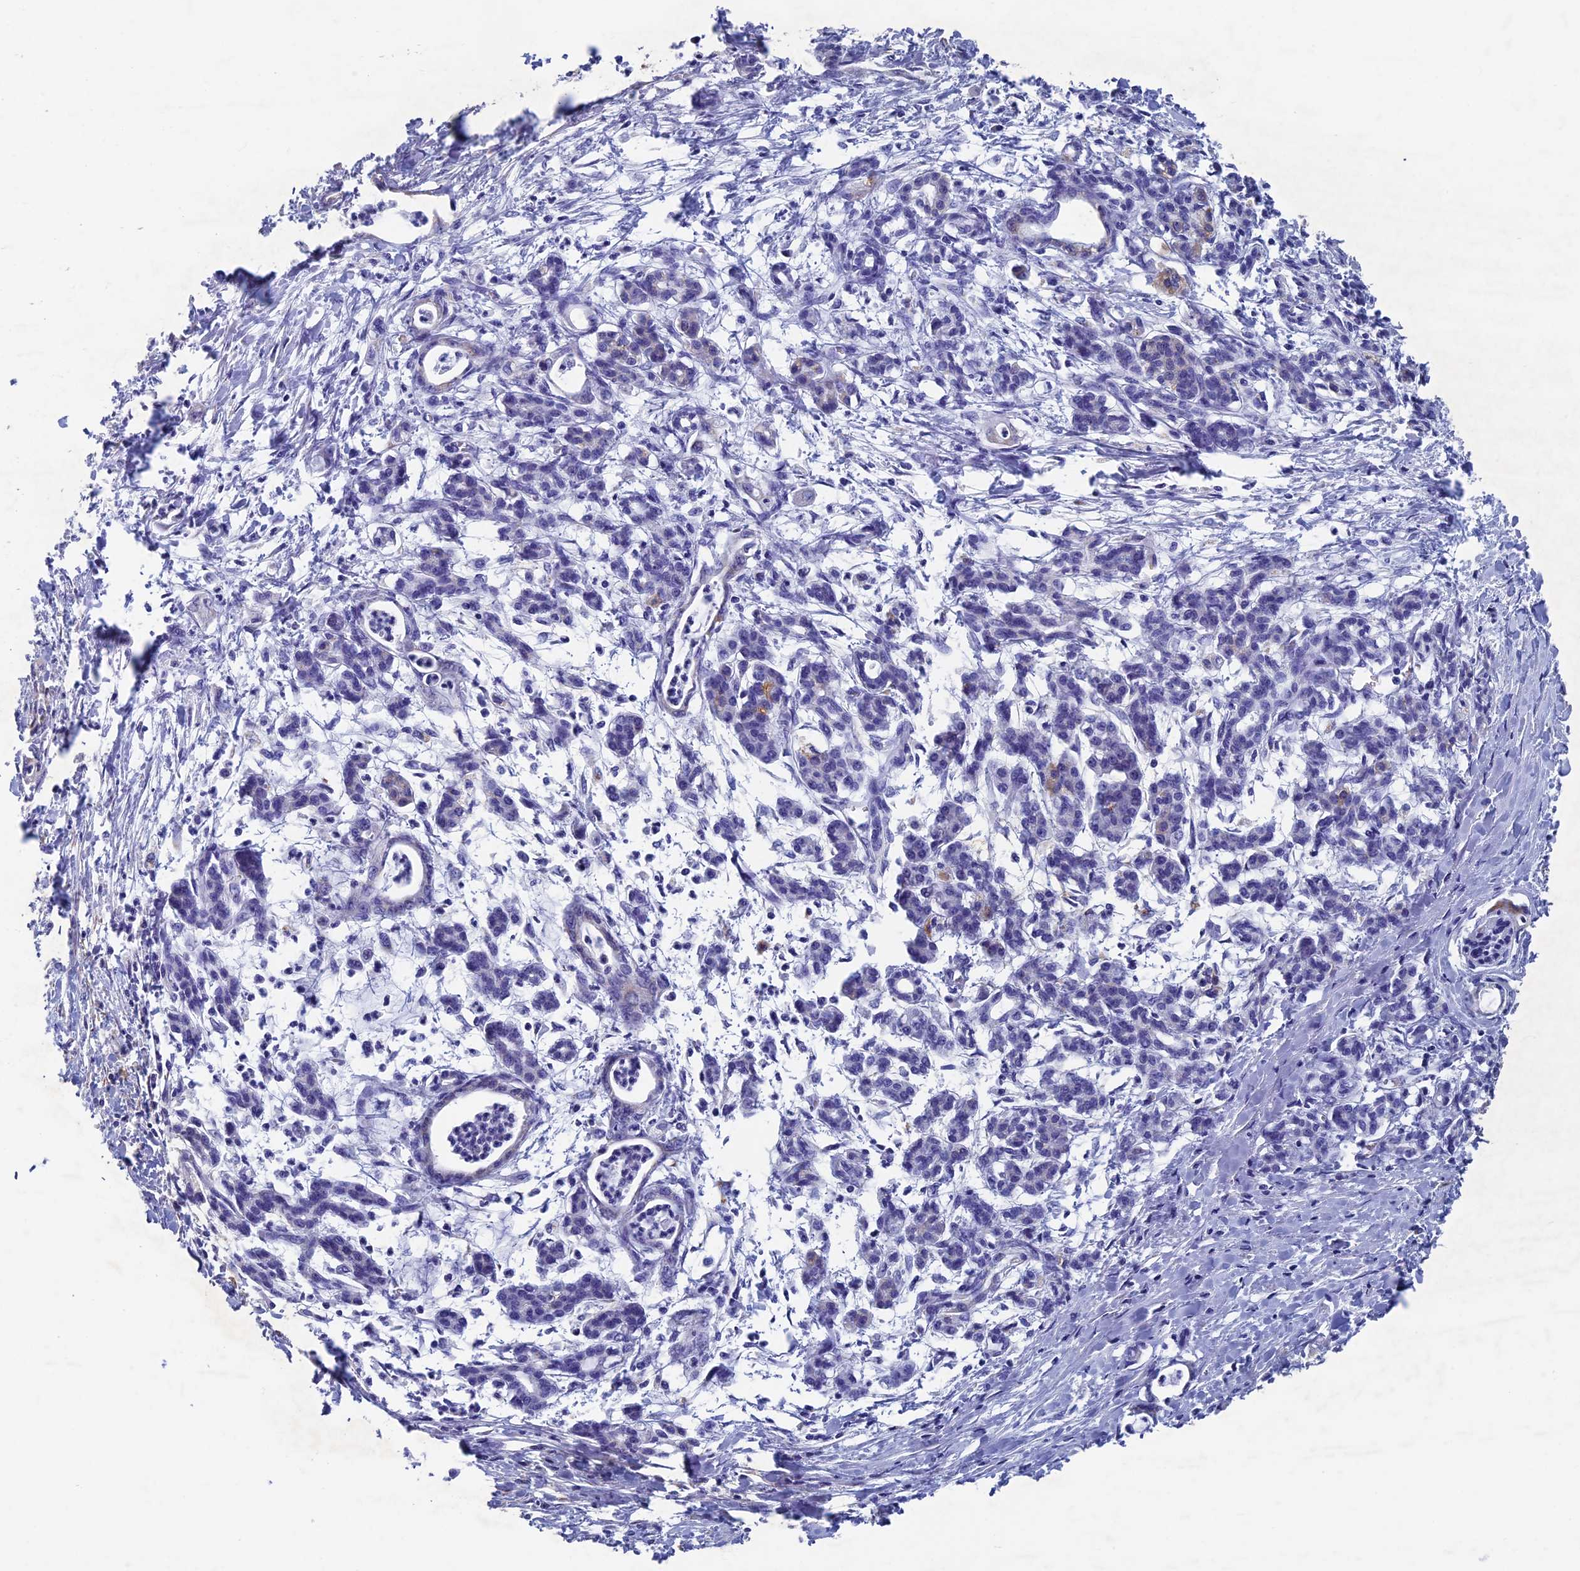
{"staining": {"intensity": "negative", "quantity": "none", "location": "none"}, "tissue": "pancreatic cancer", "cell_type": "Tumor cells", "image_type": "cancer", "snomed": [{"axis": "morphology", "description": "Adenocarcinoma, NOS"}, {"axis": "topography", "description": "Pancreas"}], "caption": "Histopathology image shows no significant protein staining in tumor cells of pancreatic cancer (adenocarcinoma). The staining was performed using DAB to visualize the protein expression in brown, while the nuclei were stained in blue with hematoxylin (Magnification: 20x).", "gene": "OAT", "patient": {"sex": "female", "age": 55}}